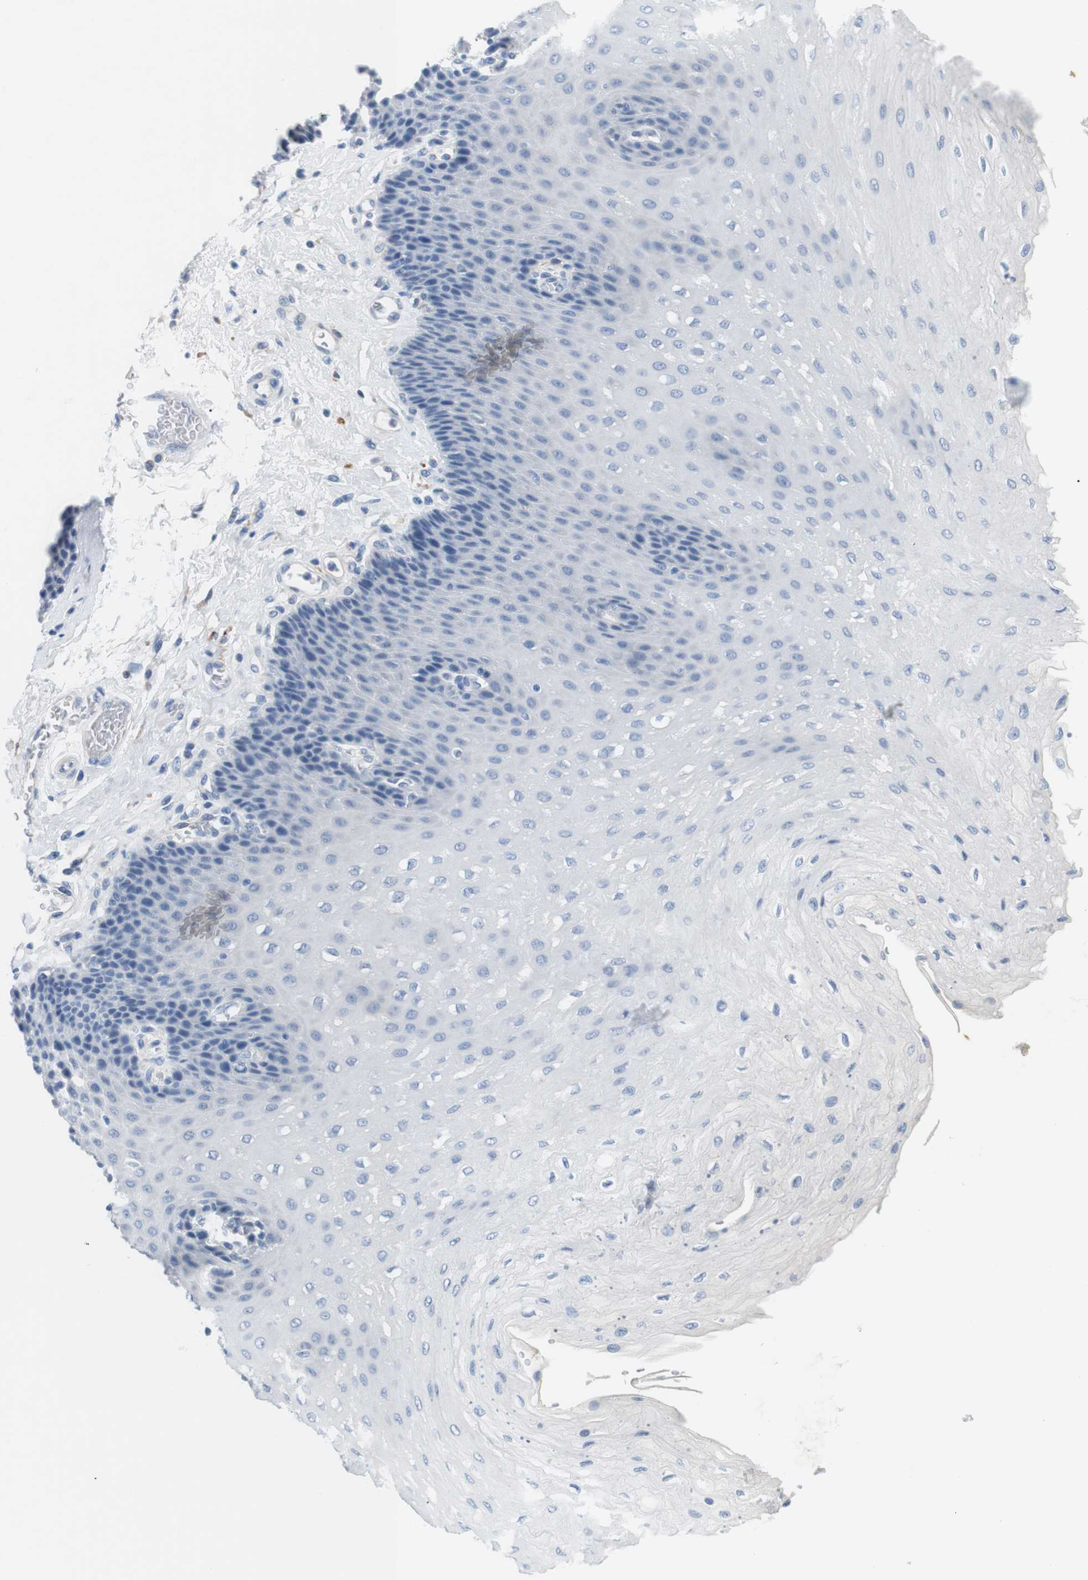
{"staining": {"intensity": "negative", "quantity": "none", "location": "none"}, "tissue": "esophagus", "cell_type": "Squamous epithelial cells", "image_type": "normal", "snomed": [{"axis": "morphology", "description": "Normal tissue, NOS"}, {"axis": "topography", "description": "Esophagus"}], "caption": "IHC of benign esophagus reveals no positivity in squamous epithelial cells.", "gene": "FCGRT", "patient": {"sex": "female", "age": 72}}